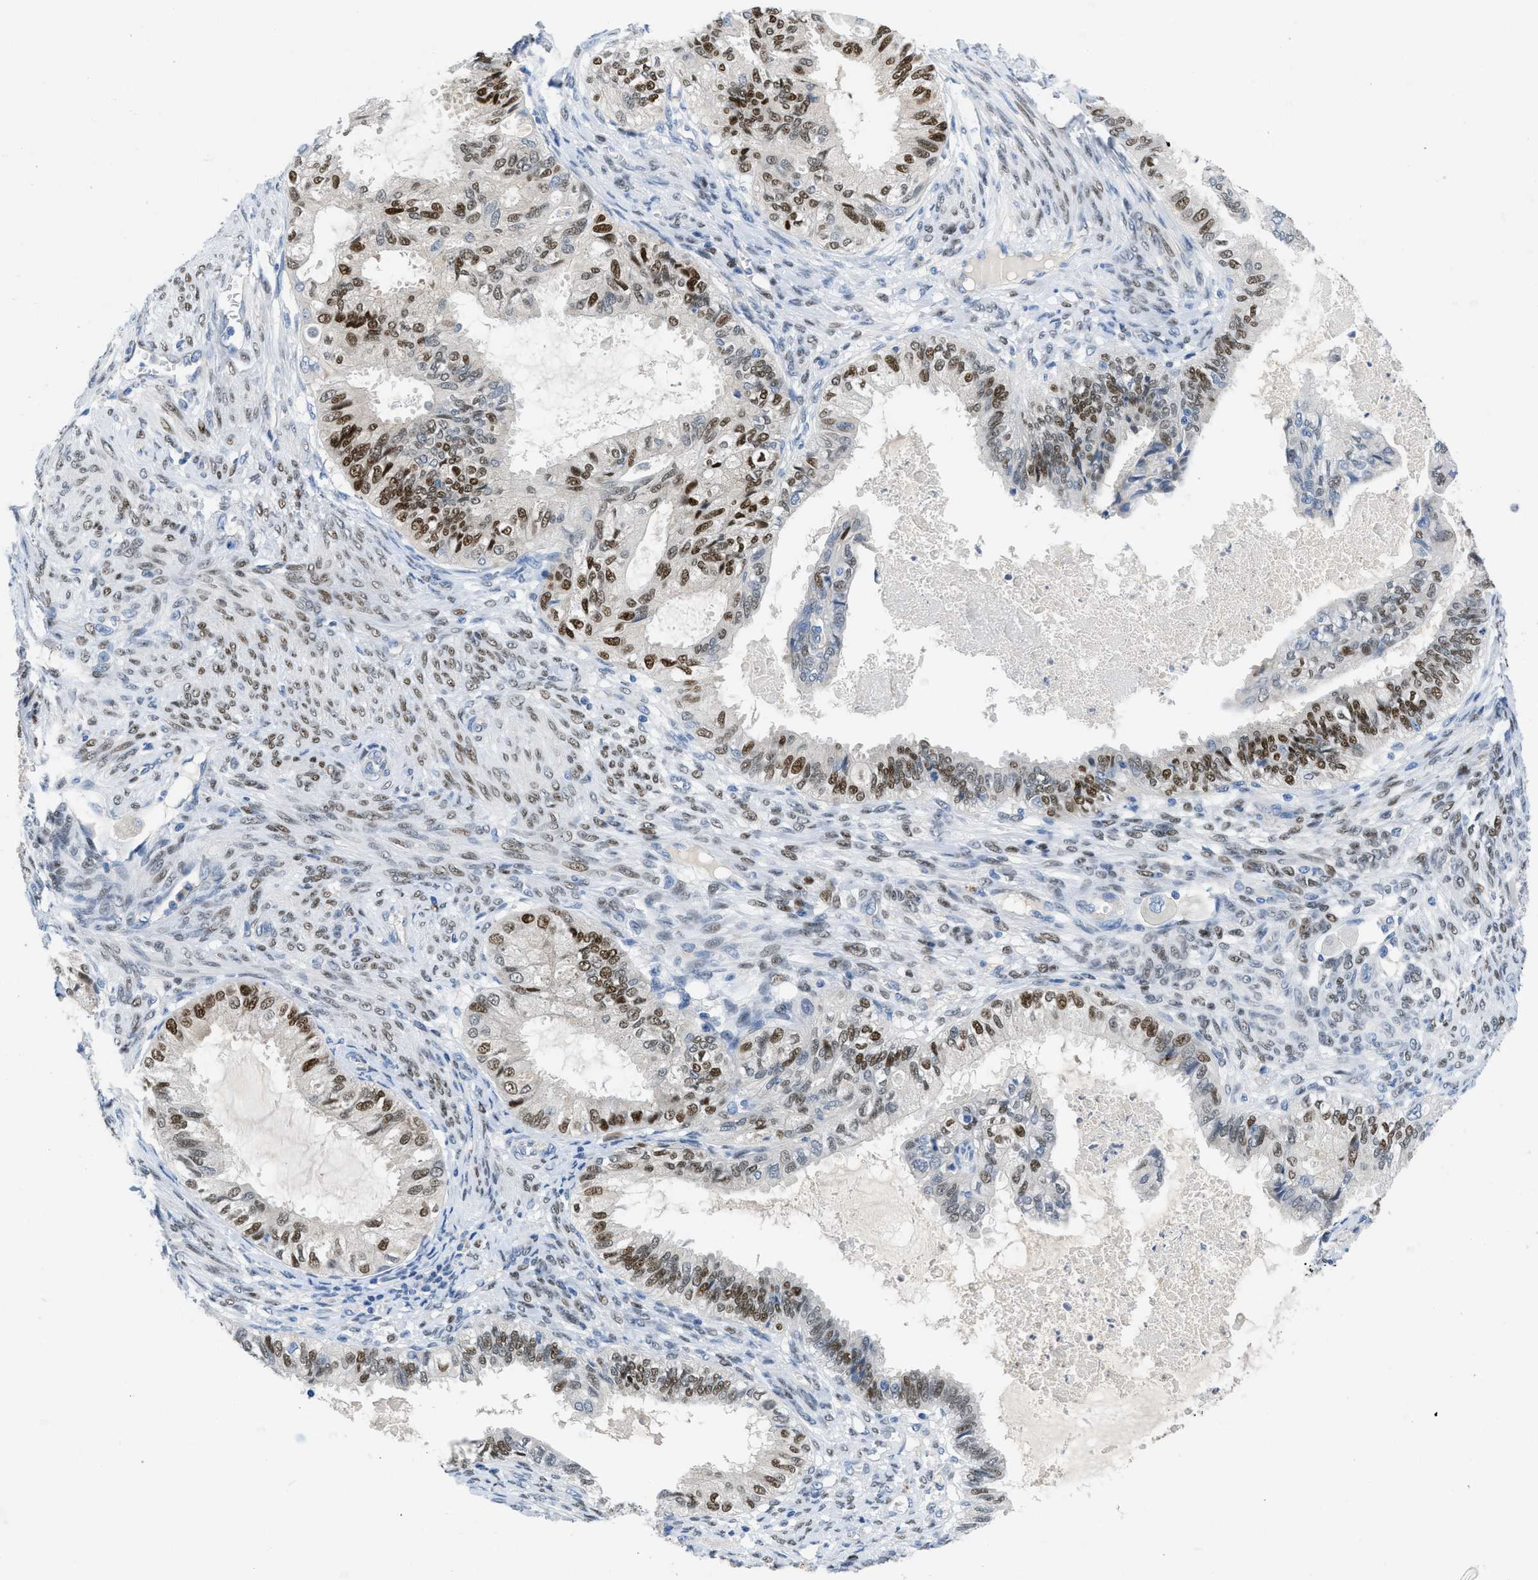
{"staining": {"intensity": "strong", "quantity": "25%-75%", "location": "nuclear"}, "tissue": "cervical cancer", "cell_type": "Tumor cells", "image_type": "cancer", "snomed": [{"axis": "morphology", "description": "Normal tissue, NOS"}, {"axis": "morphology", "description": "Adenocarcinoma, NOS"}, {"axis": "topography", "description": "Cervix"}, {"axis": "topography", "description": "Endometrium"}], "caption": "Cervical adenocarcinoma tissue demonstrates strong nuclear positivity in approximately 25%-75% of tumor cells, visualized by immunohistochemistry.", "gene": "PGR", "patient": {"sex": "female", "age": 86}}